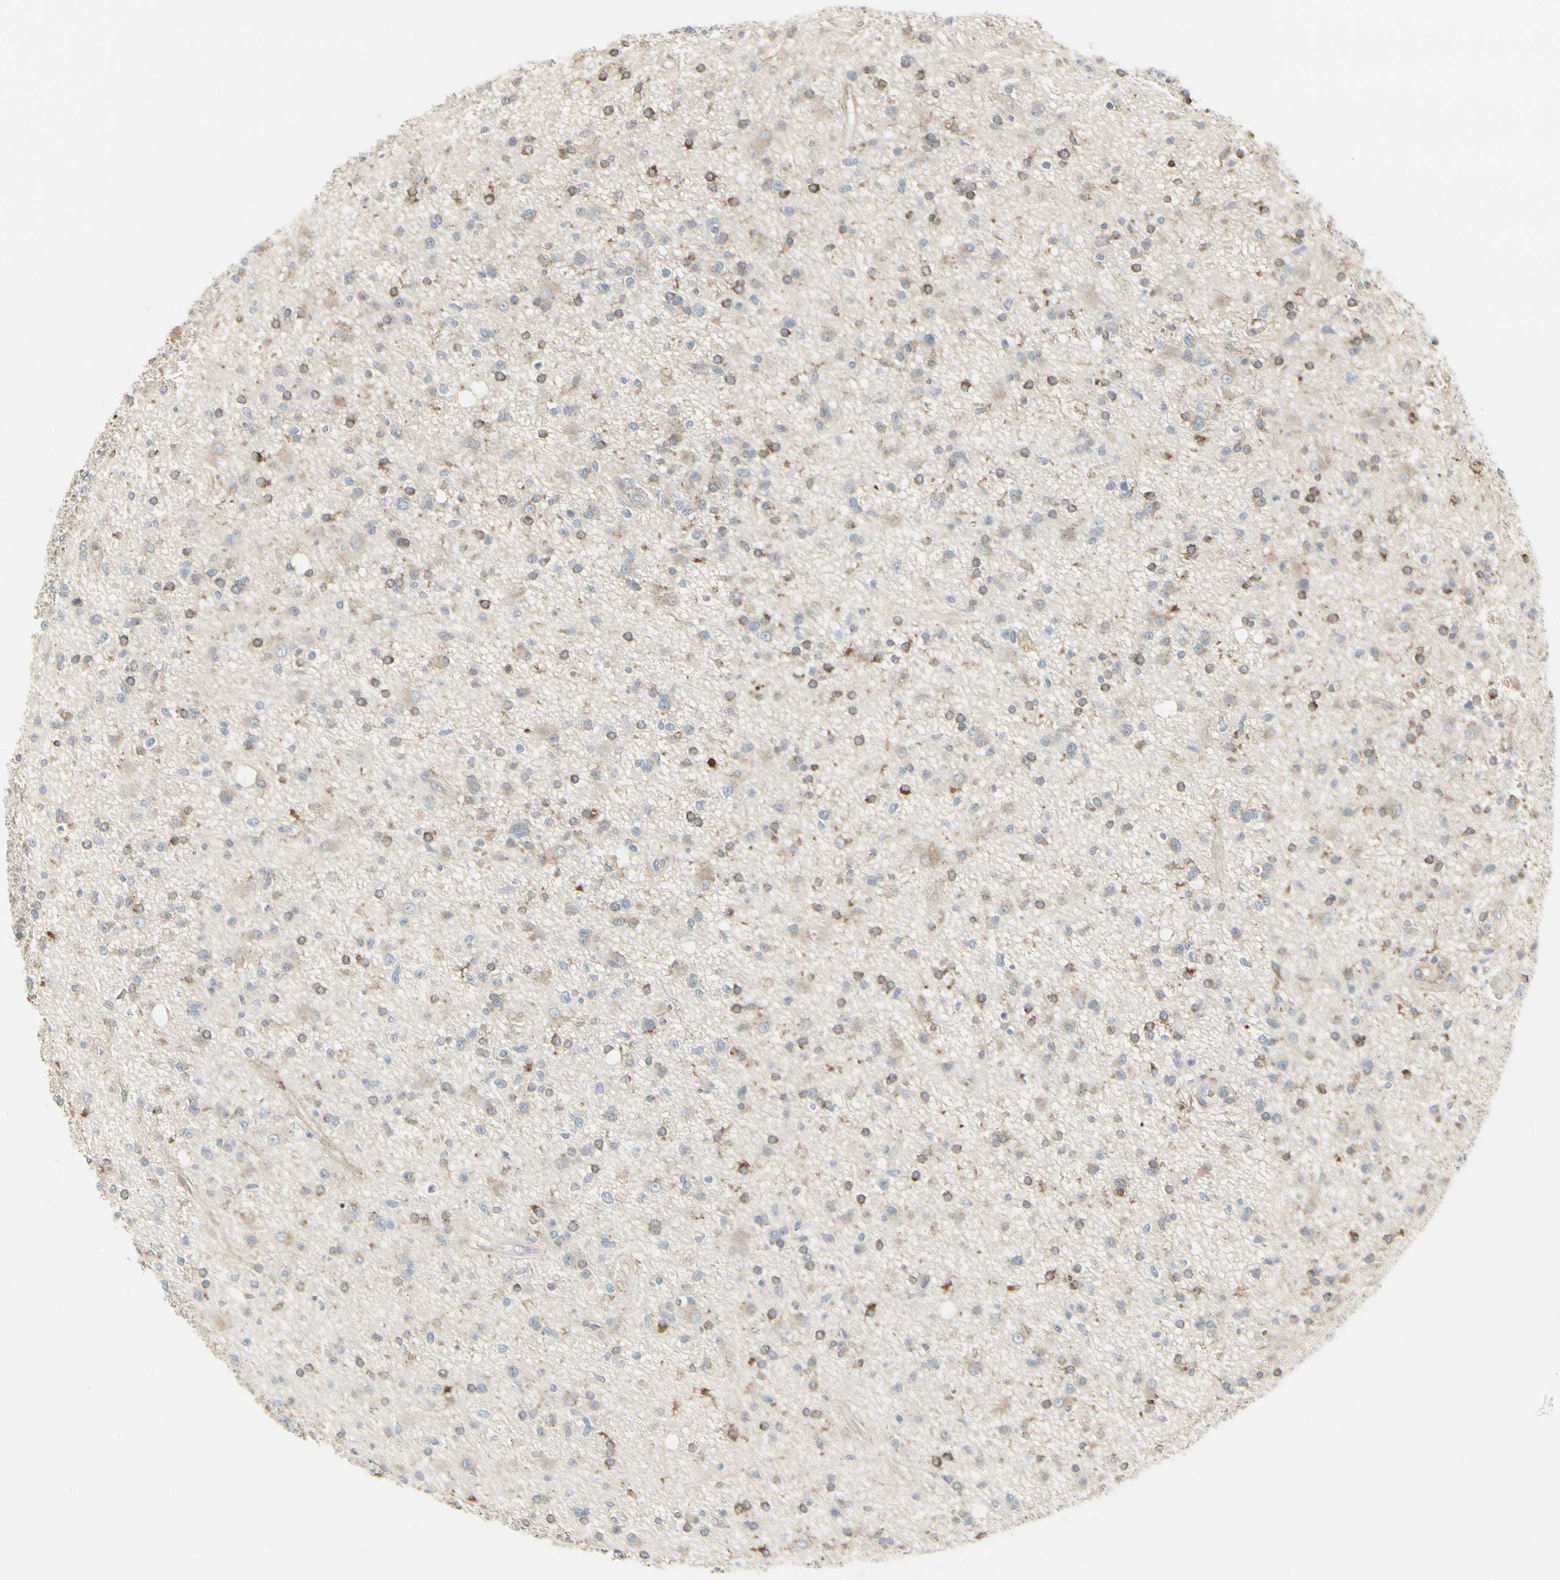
{"staining": {"intensity": "moderate", "quantity": ">75%", "location": "cytoplasmic/membranous"}, "tissue": "glioma", "cell_type": "Tumor cells", "image_type": "cancer", "snomed": [{"axis": "morphology", "description": "Glioma, malignant, High grade"}, {"axis": "topography", "description": "Brain"}], "caption": "DAB (3,3'-diaminobenzidine) immunohistochemical staining of human glioma shows moderate cytoplasmic/membranous protein positivity in about >75% of tumor cells.", "gene": "EPS15", "patient": {"sex": "male", "age": 33}}